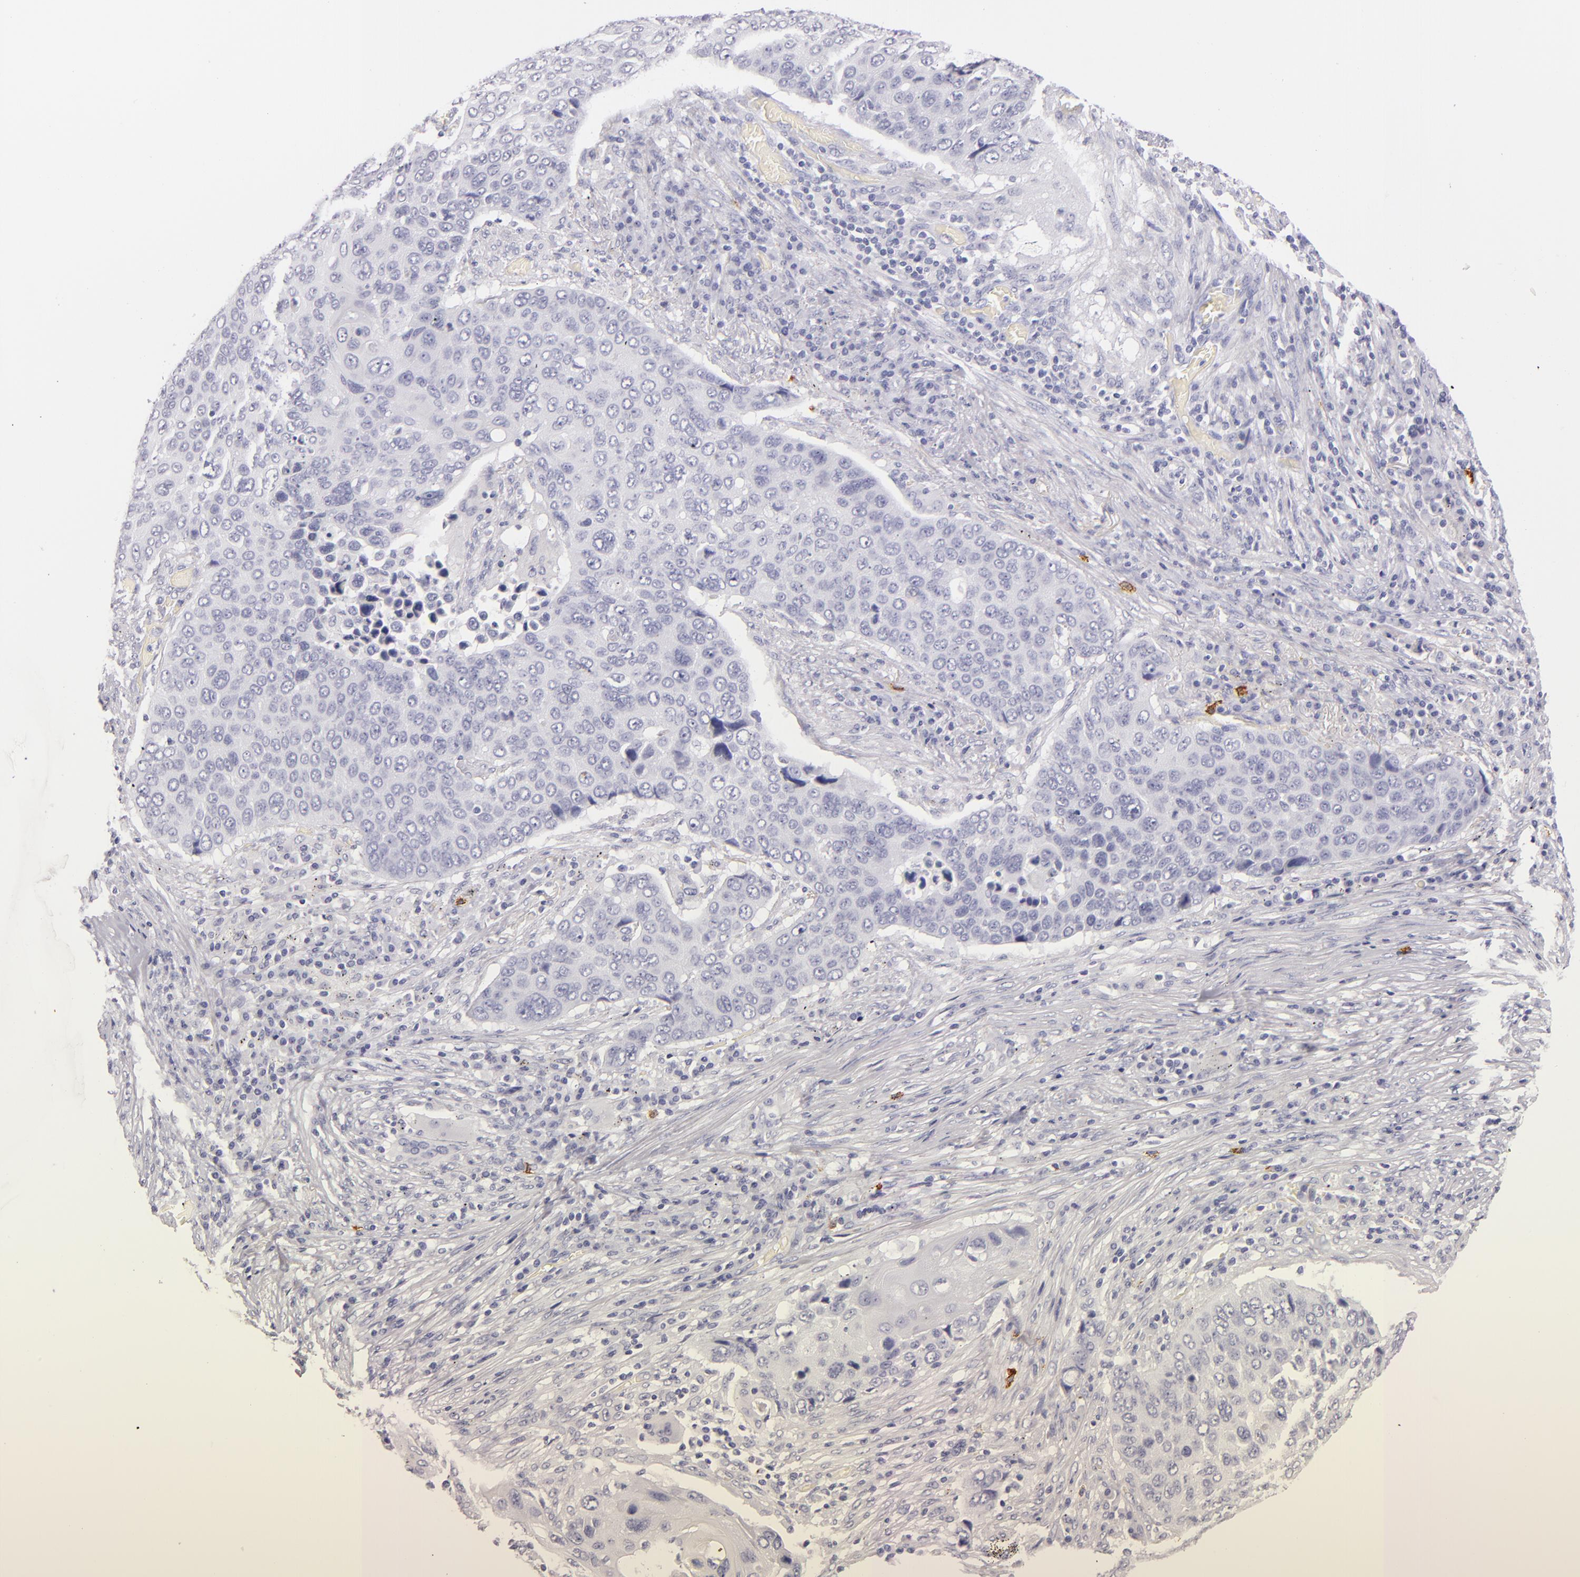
{"staining": {"intensity": "negative", "quantity": "none", "location": "none"}, "tissue": "lung cancer", "cell_type": "Tumor cells", "image_type": "cancer", "snomed": [{"axis": "morphology", "description": "Squamous cell carcinoma, NOS"}, {"axis": "topography", "description": "Lung"}], "caption": "The IHC image has no significant positivity in tumor cells of squamous cell carcinoma (lung) tissue. (DAB (3,3'-diaminobenzidine) IHC visualized using brightfield microscopy, high magnification).", "gene": "TPSD1", "patient": {"sex": "male", "age": 68}}